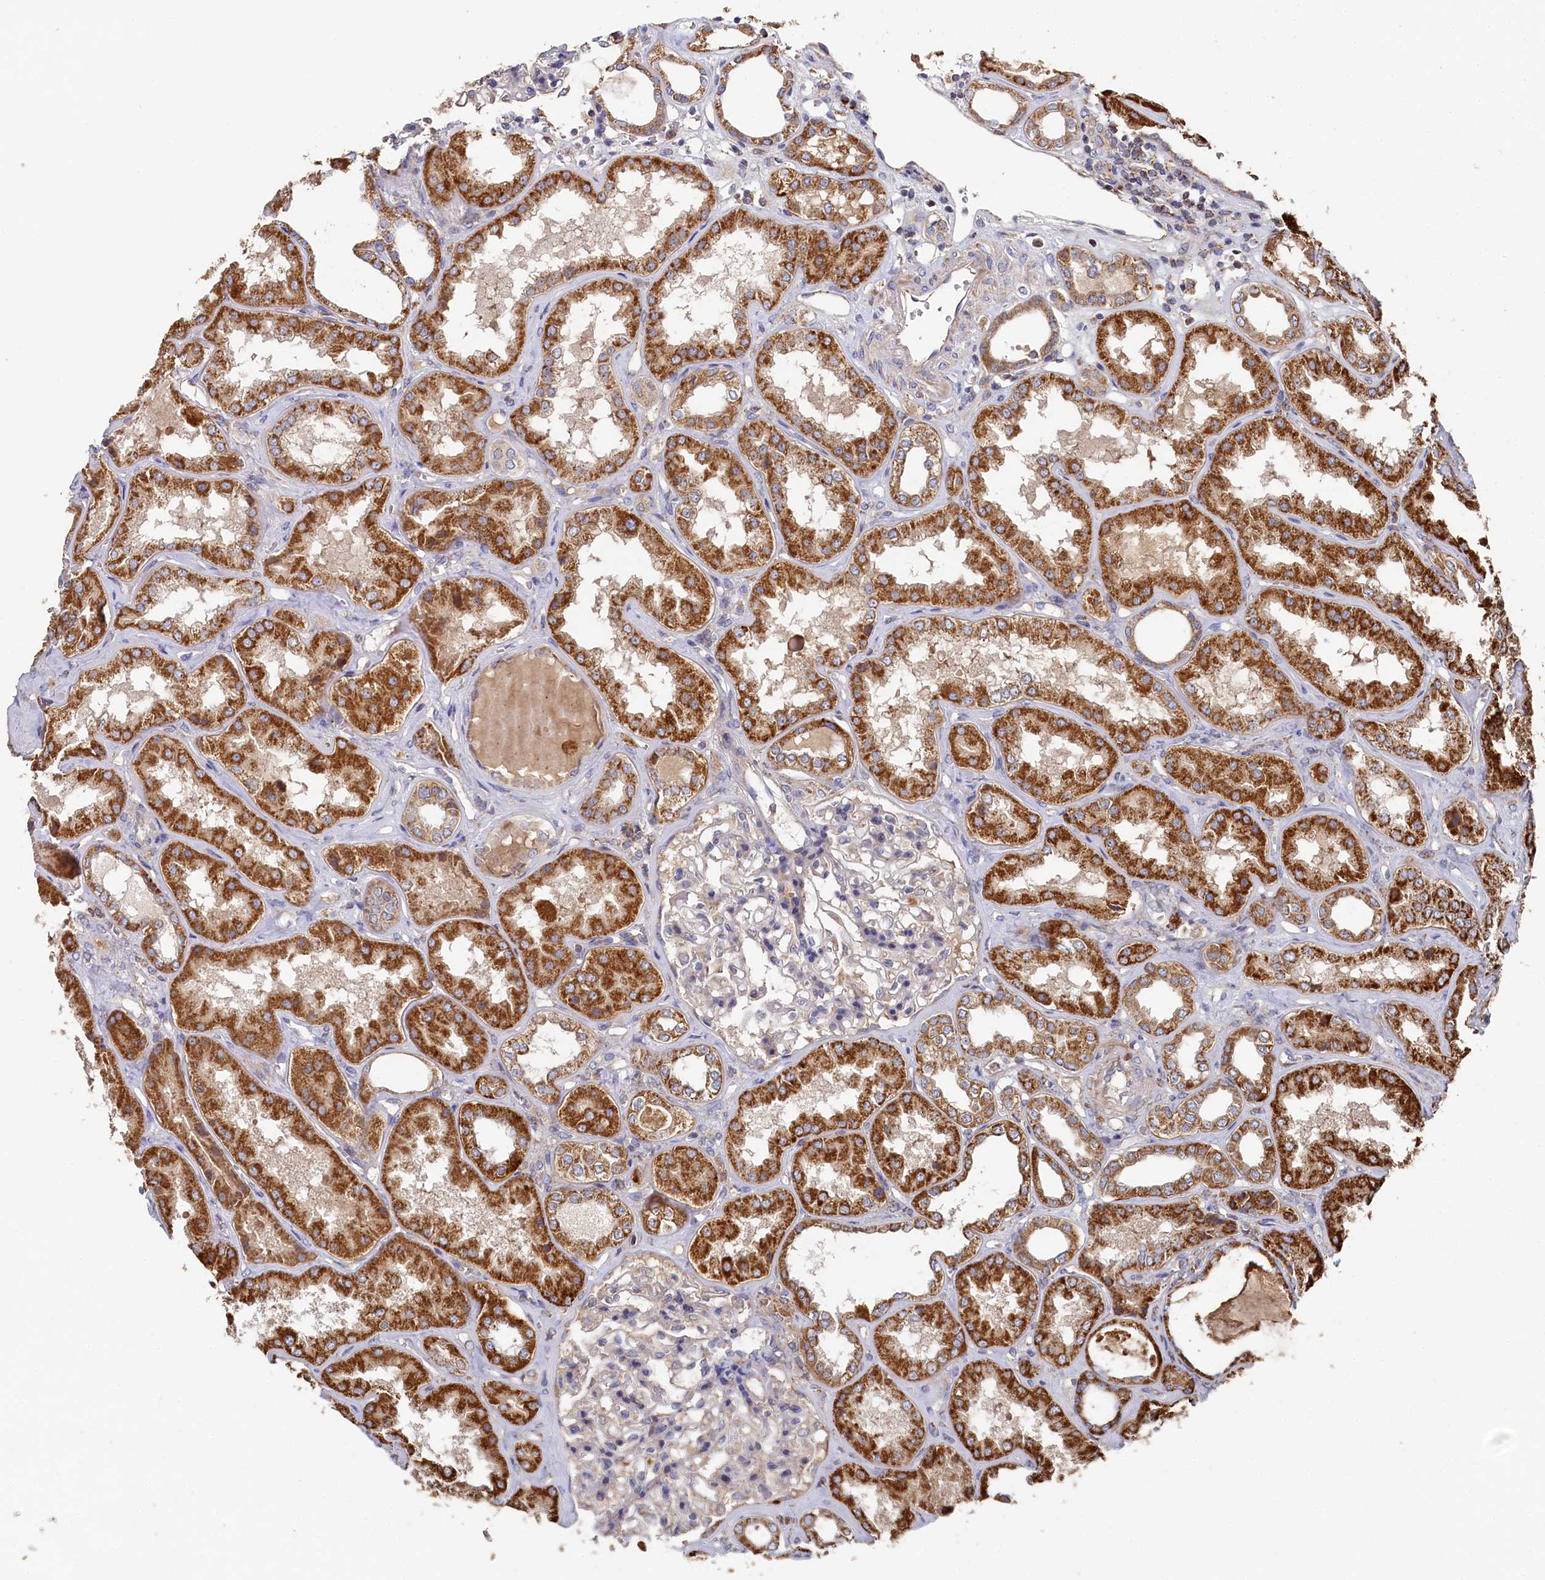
{"staining": {"intensity": "weak", "quantity": "<25%", "location": "cytoplasmic/membranous"}, "tissue": "kidney", "cell_type": "Cells in glomeruli", "image_type": "normal", "snomed": [{"axis": "morphology", "description": "Normal tissue, NOS"}, {"axis": "topography", "description": "Kidney"}], "caption": "IHC histopathology image of unremarkable kidney: human kidney stained with DAB (3,3'-diaminobenzidine) exhibits no significant protein expression in cells in glomeruli.", "gene": "HAUS2", "patient": {"sex": "female", "age": 56}}